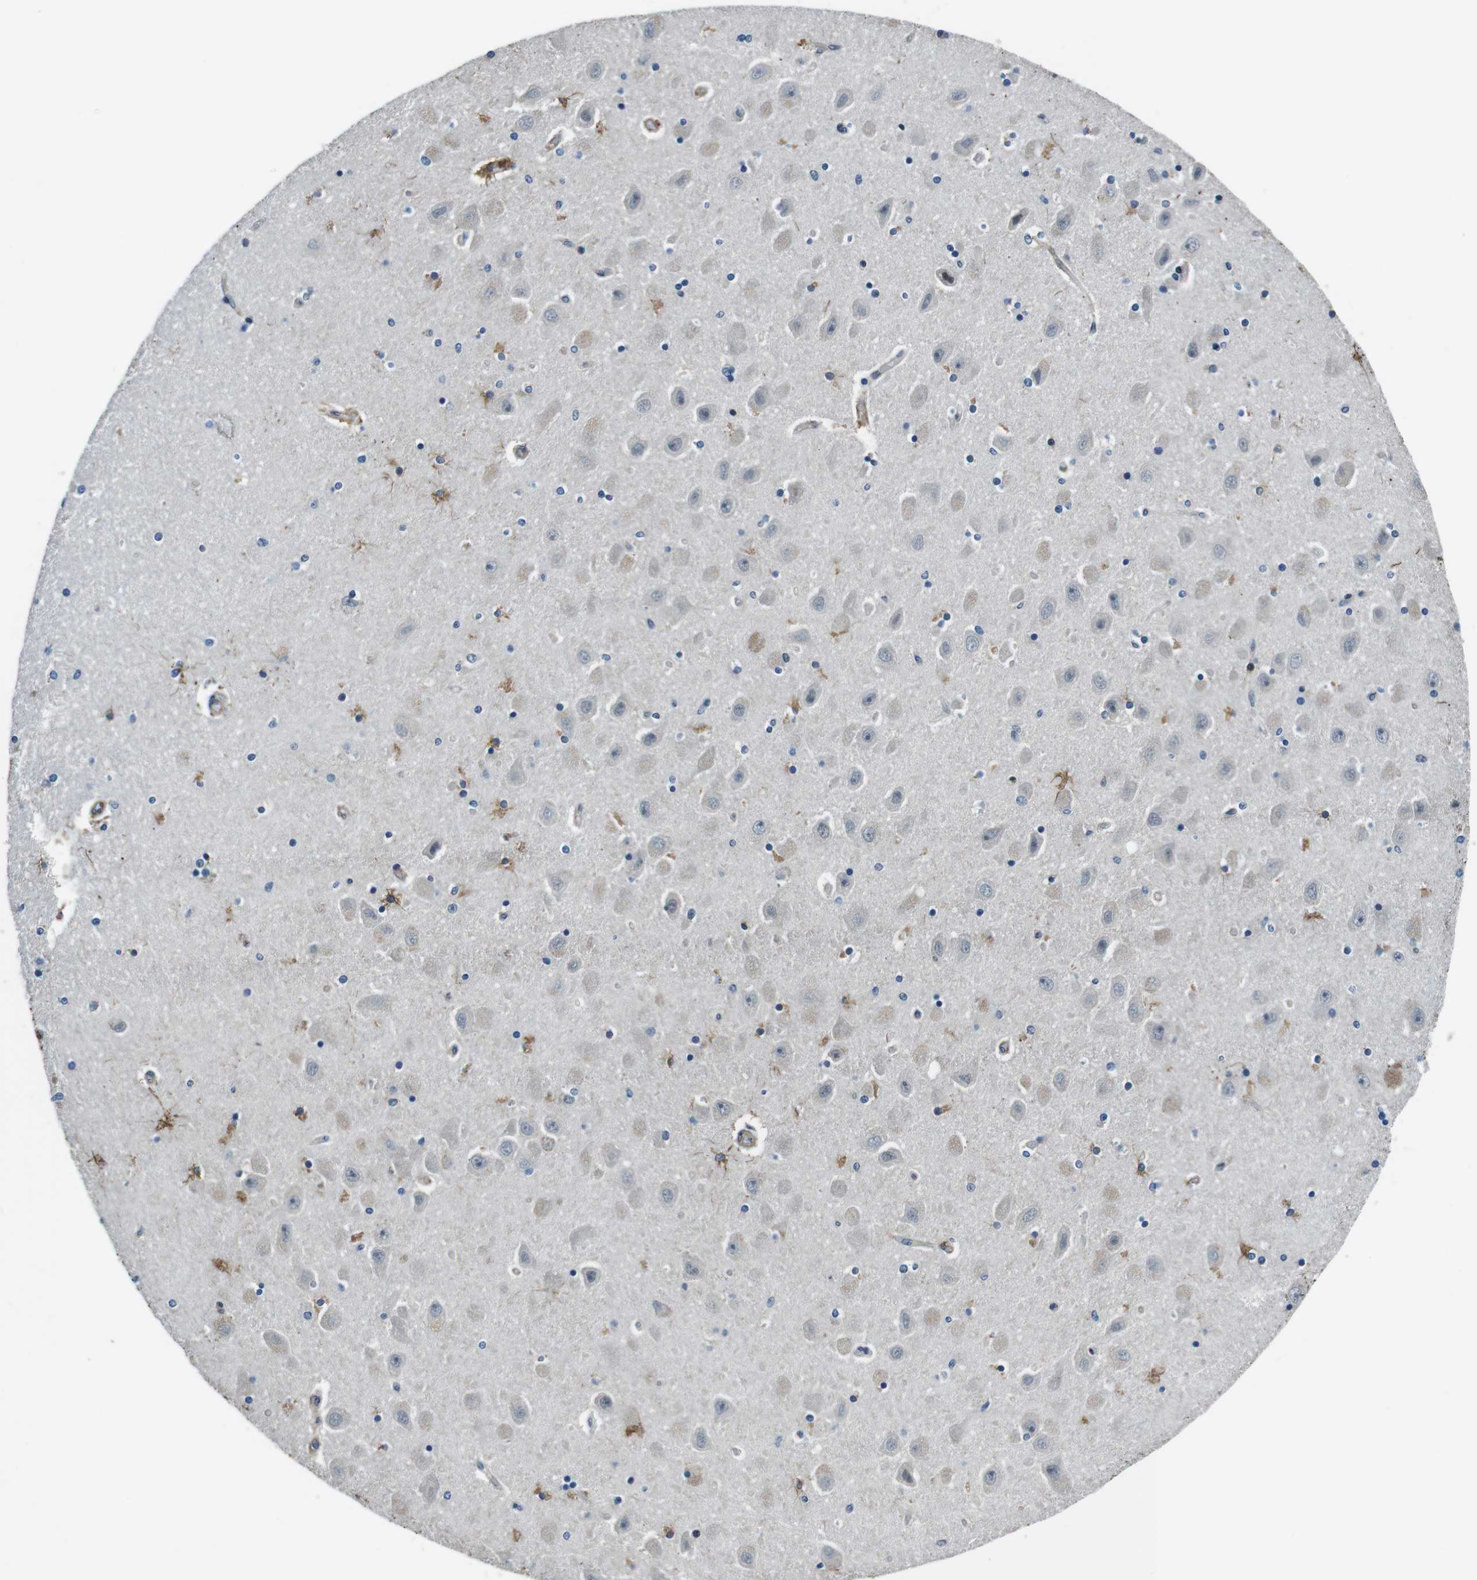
{"staining": {"intensity": "negative", "quantity": "none", "location": "none"}, "tissue": "hippocampus", "cell_type": "Glial cells", "image_type": "normal", "snomed": [{"axis": "morphology", "description": "Normal tissue, NOS"}, {"axis": "topography", "description": "Hippocampus"}], "caption": "Immunohistochemical staining of normal human hippocampus exhibits no significant expression in glial cells.", "gene": "LRRC49", "patient": {"sex": "female", "age": 54}}